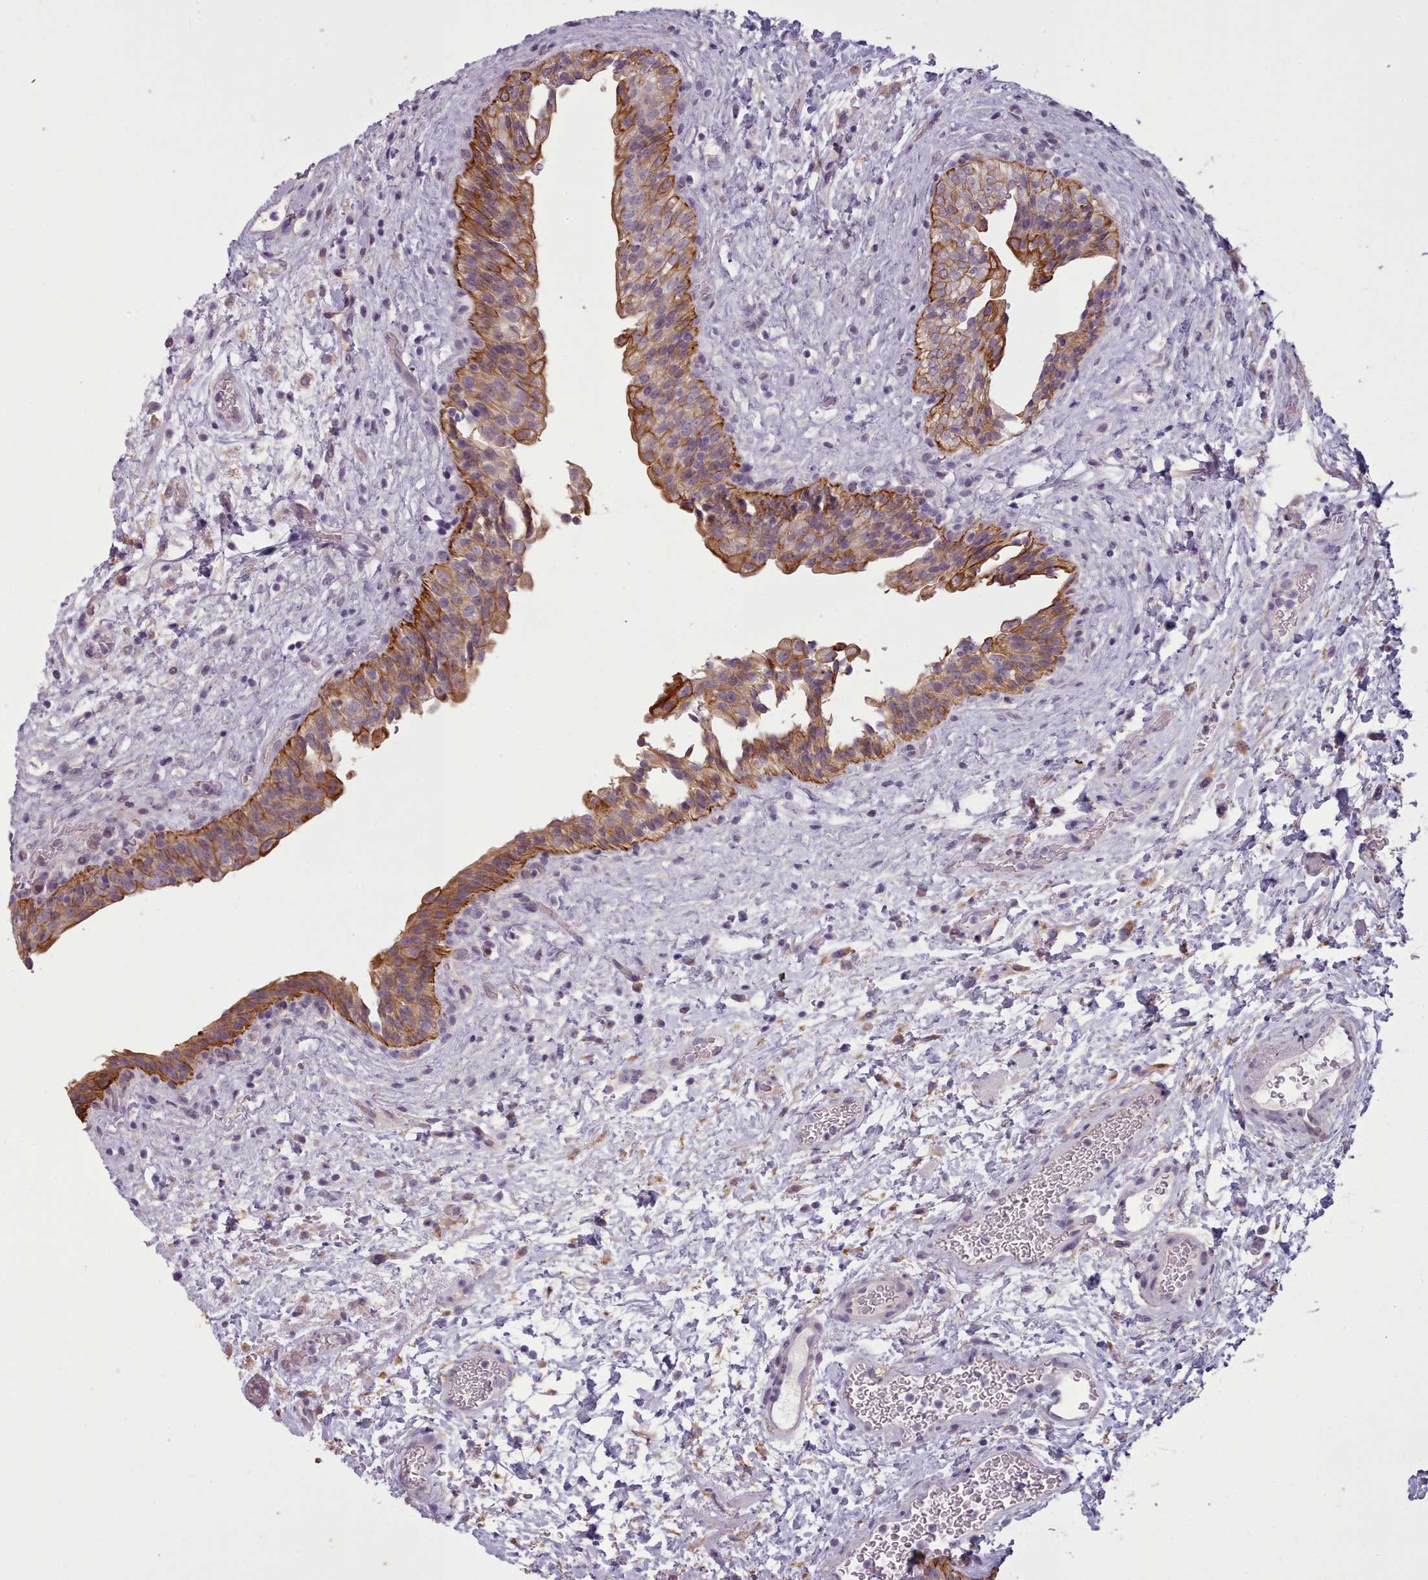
{"staining": {"intensity": "strong", "quantity": "25%-75%", "location": "cytoplasmic/membranous"}, "tissue": "urinary bladder", "cell_type": "Urothelial cells", "image_type": "normal", "snomed": [{"axis": "morphology", "description": "Normal tissue, NOS"}, {"axis": "topography", "description": "Urinary bladder"}], "caption": "Immunohistochemistry (IHC) of normal human urinary bladder shows high levels of strong cytoplasmic/membranous expression in about 25%-75% of urothelial cells.", "gene": "PLD4", "patient": {"sex": "male", "age": 69}}